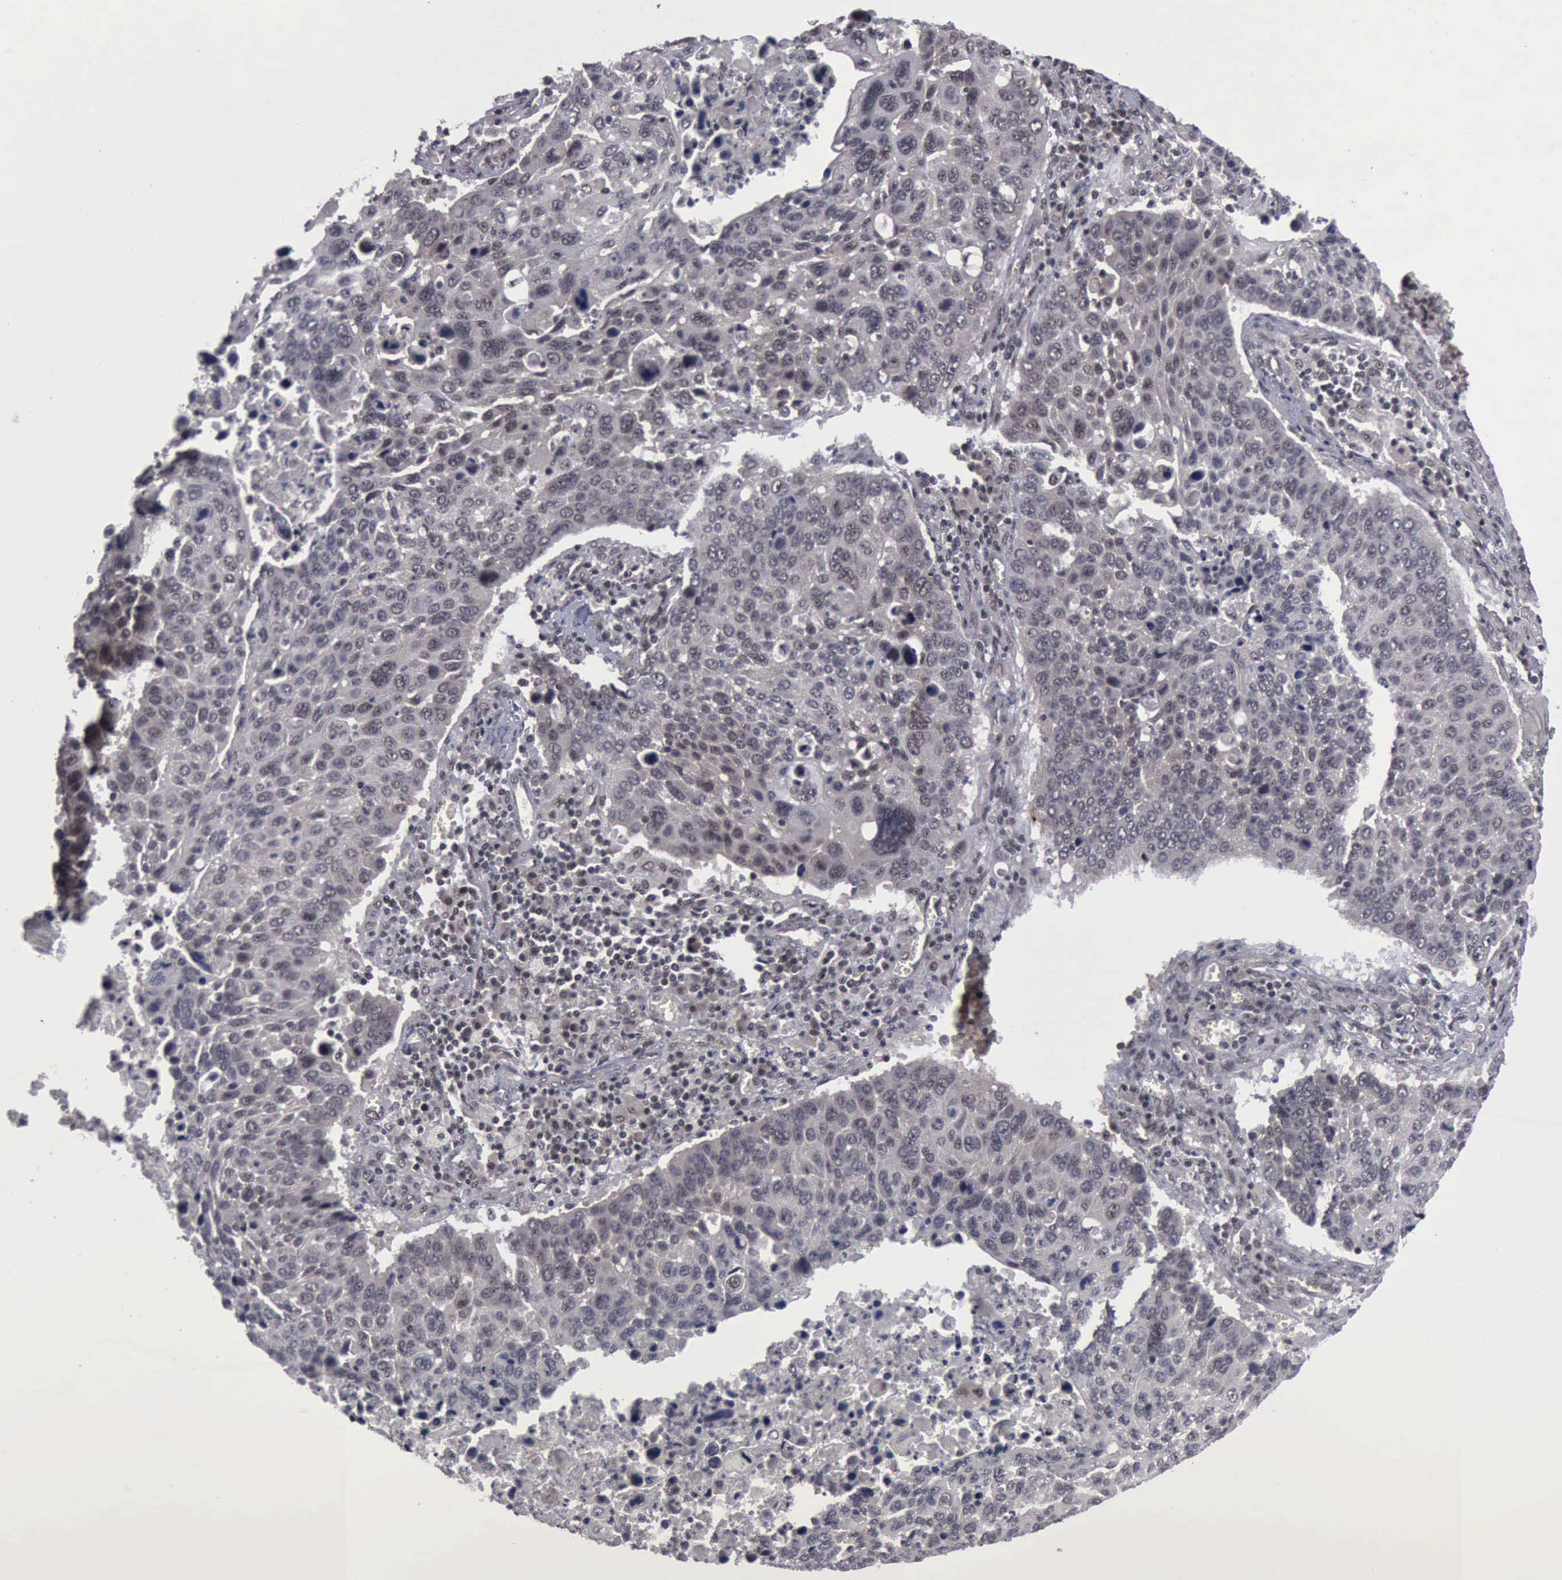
{"staining": {"intensity": "weak", "quantity": ">75%", "location": "cytoplasmic/membranous,nuclear"}, "tissue": "lung cancer", "cell_type": "Tumor cells", "image_type": "cancer", "snomed": [{"axis": "morphology", "description": "Squamous cell carcinoma, NOS"}, {"axis": "topography", "description": "Lymph node"}, {"axis": "topography", "description": "Lung"}], "caption": "Lung squamous cell carcinoma stained with DAB (3,3'-diaminobenzidine) immunohistochemistry (IHC) demonstrates low levels of weak cytoplasmic/membranous and nuclear positivity in about >75% of tumor cells.", "gene": "ATM", "patient": {"sex": "male", "age": 74}}